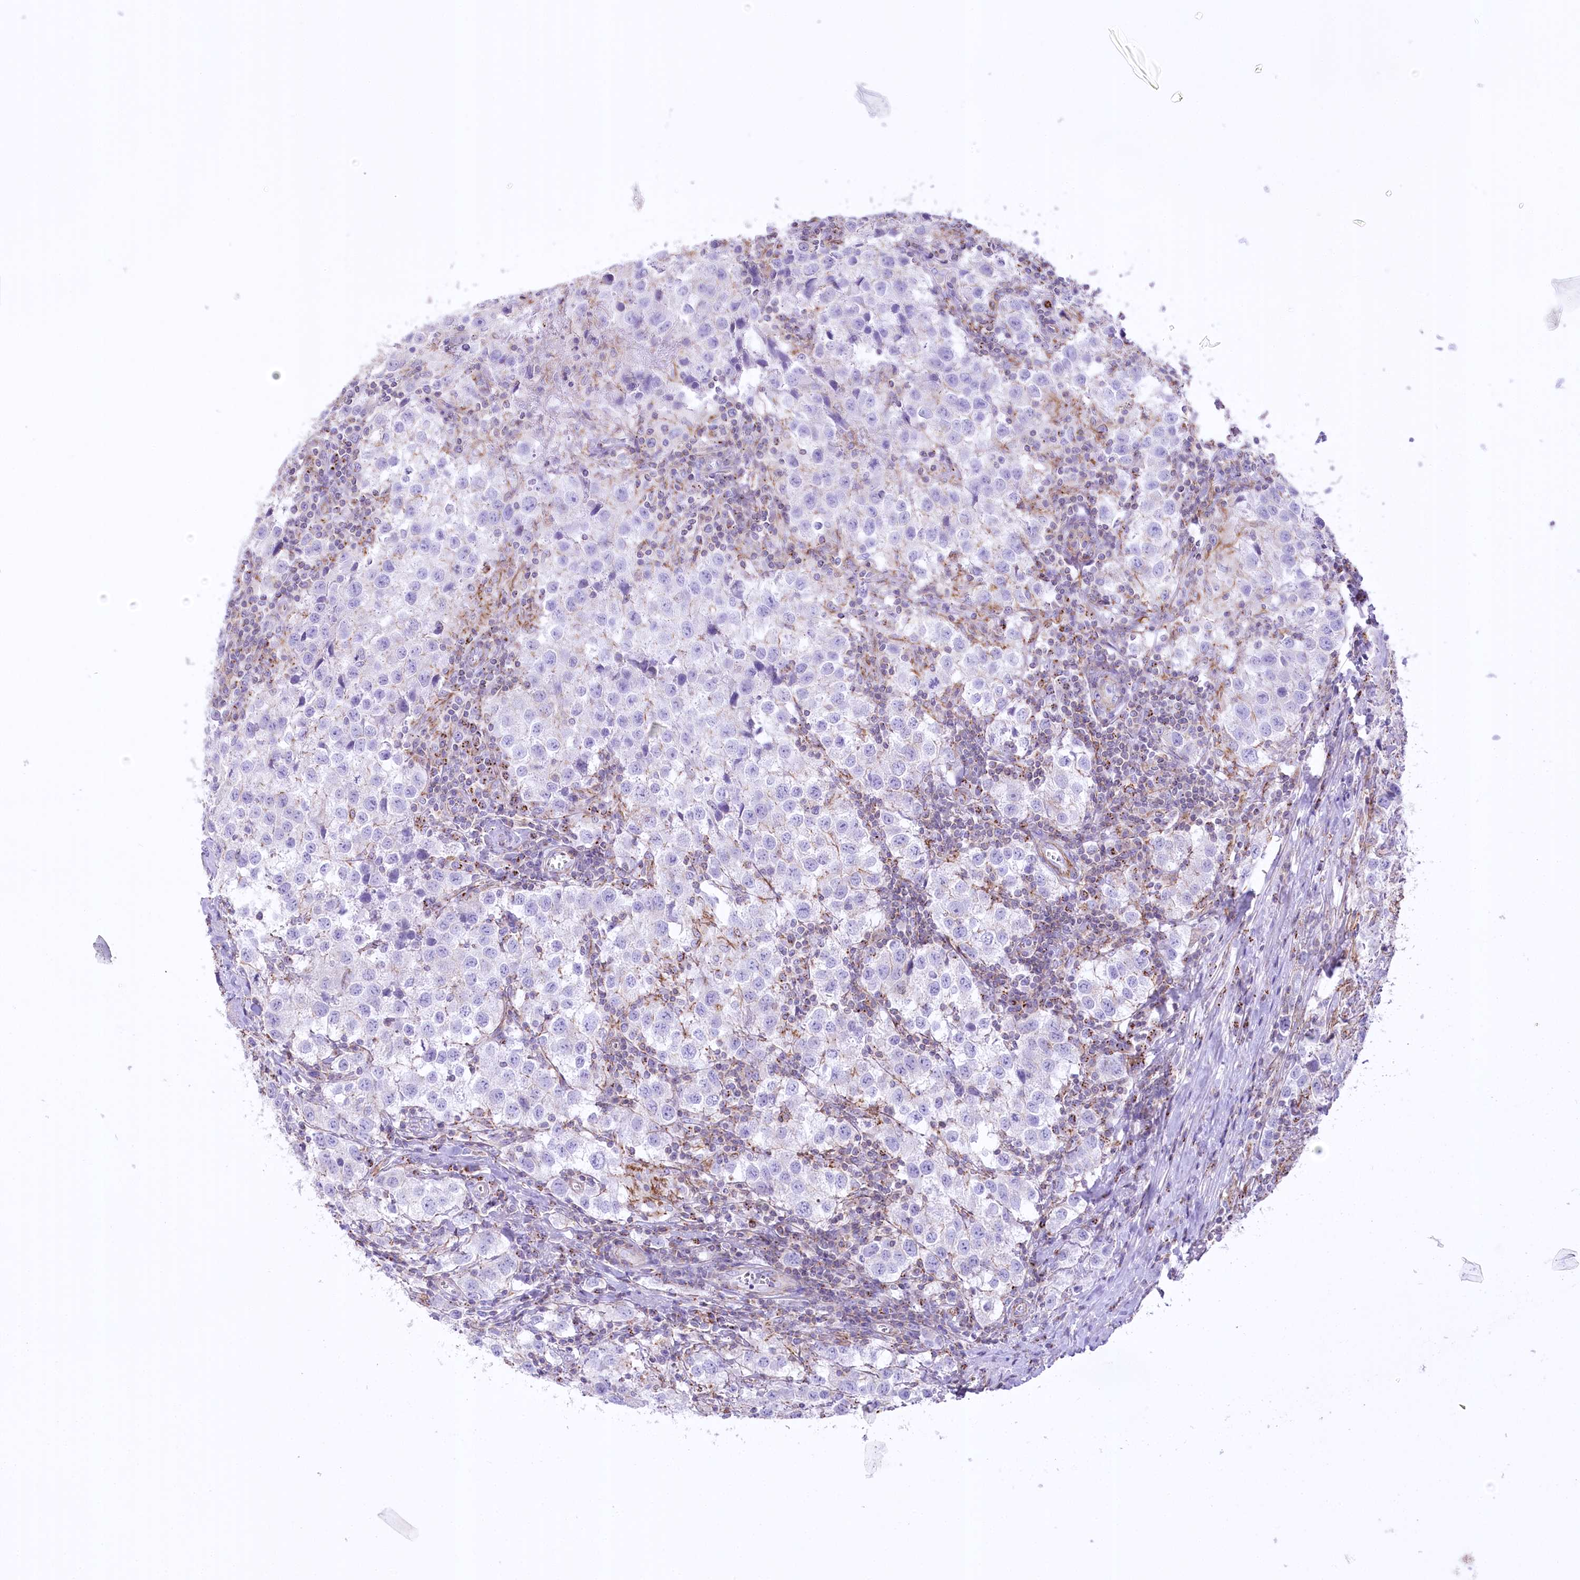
{"staining": {"intensity": "negative", "quantity": "none", "location": "none"}, "tissue": "testis cancer", "cell_type": "Tumor cells", "image_type": "cancer", "snomed": [{"axis": "morphology", "description": "Seminoma, NOS"}, {"axis": "morphology", "description": "Carcinoma, Embryonal, NOS"}, {"axis": "topography", "description": "Testis"}], "caption": "Immunohistochemistry (IHC) of testis cancer exhibits no positivity in tumor cells.", "gene": "FAM216A", "patient": {"sex": "male", "age": 43}}